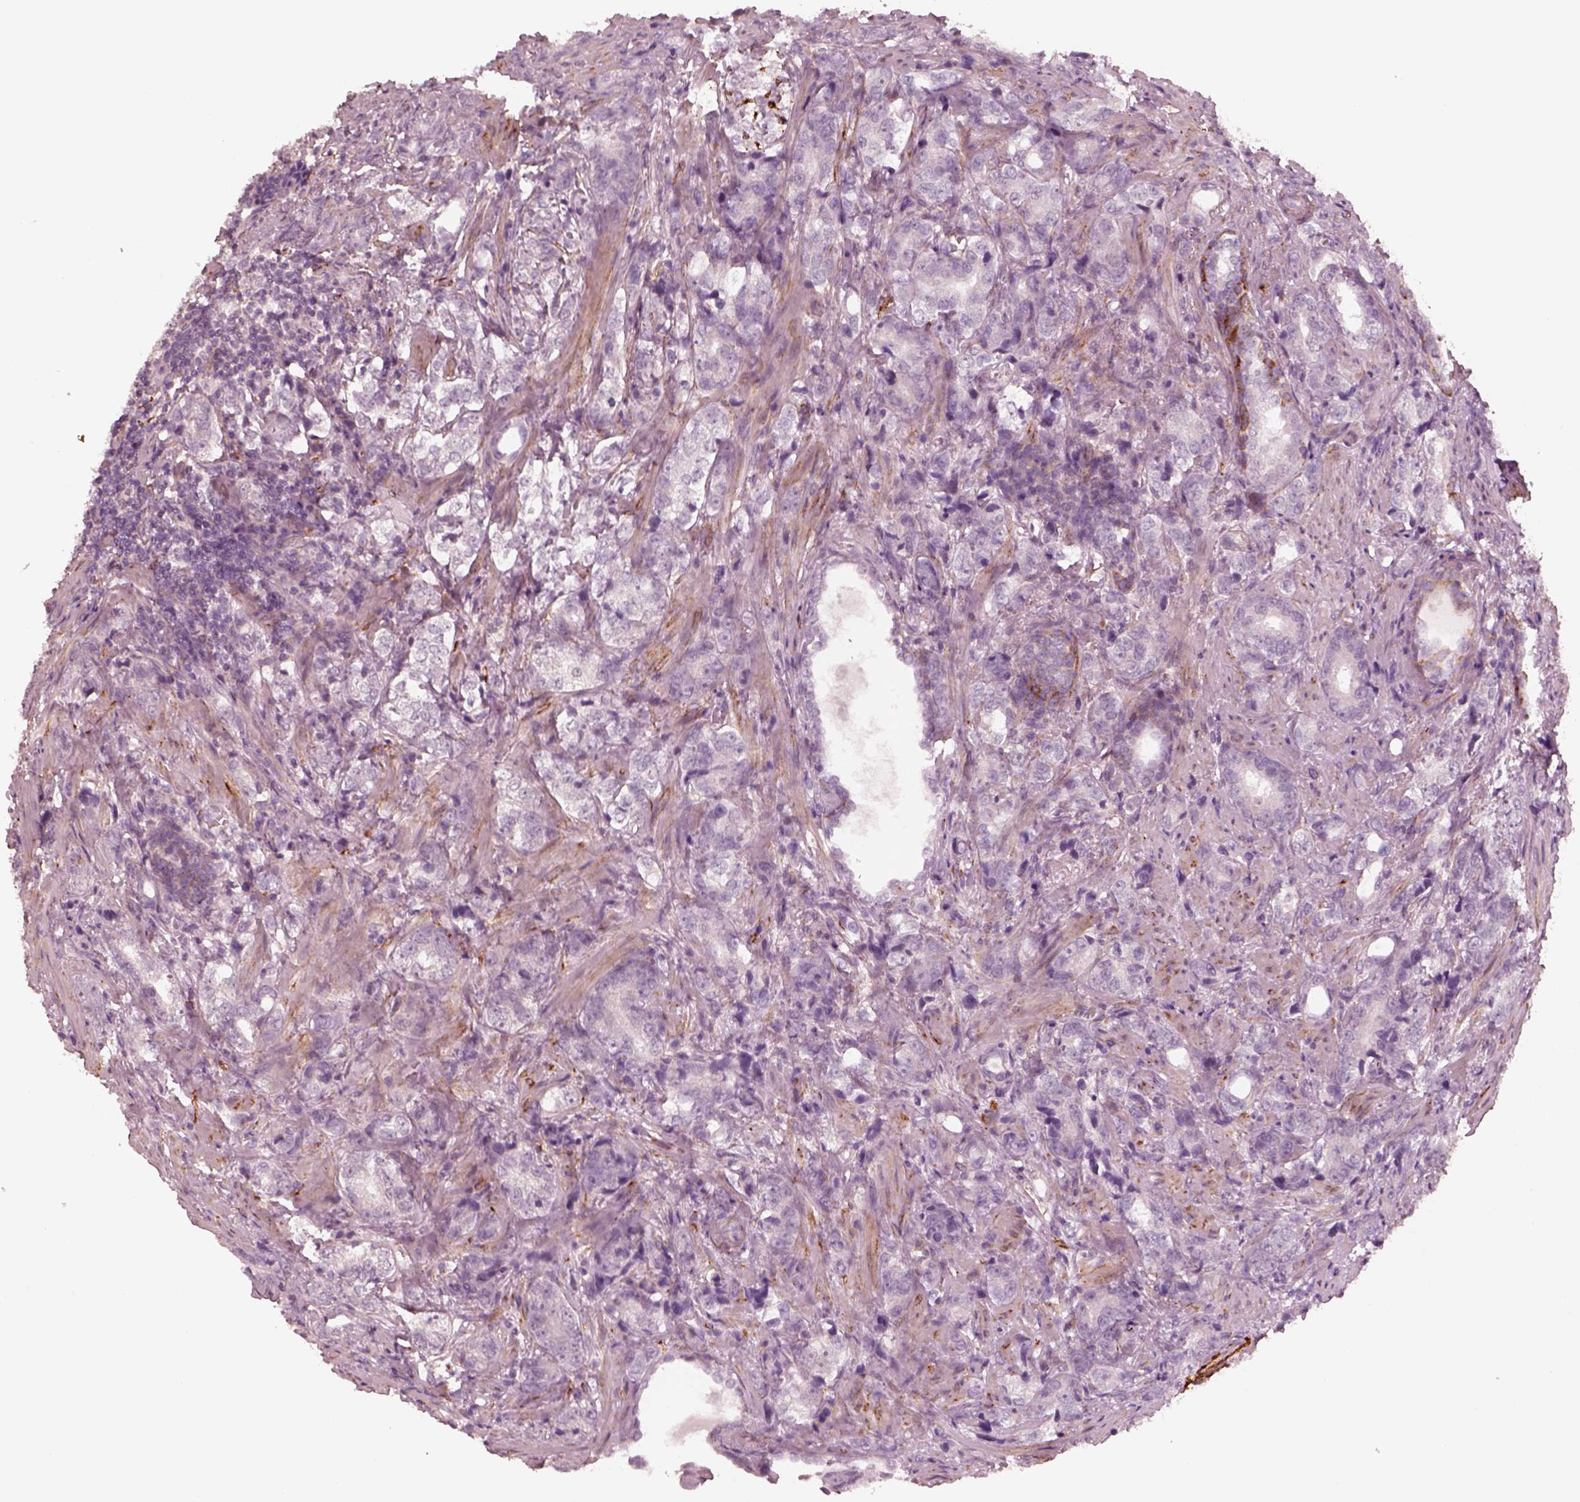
{"staining": {"intensity": "negative", "quantity": "none", "location": "none"}, "tissue": "prostate cancer", "cell_type": "Tumor cells", "image_type": "cancer", "snomed": [{"axis": "morphology", "description": "Adenocarcinoma, NOS"}, {"axis": "topography", "description": "Prostate and seminal vesicle, NOS"}], "caption": "DAB immunohistochemical staining of human prostate cancer (adenocarcinoma) exhibits no significant positivity in tumor cells.", "gene": "DNAAF9", "patient": {"sex": "male", "age": 63}}